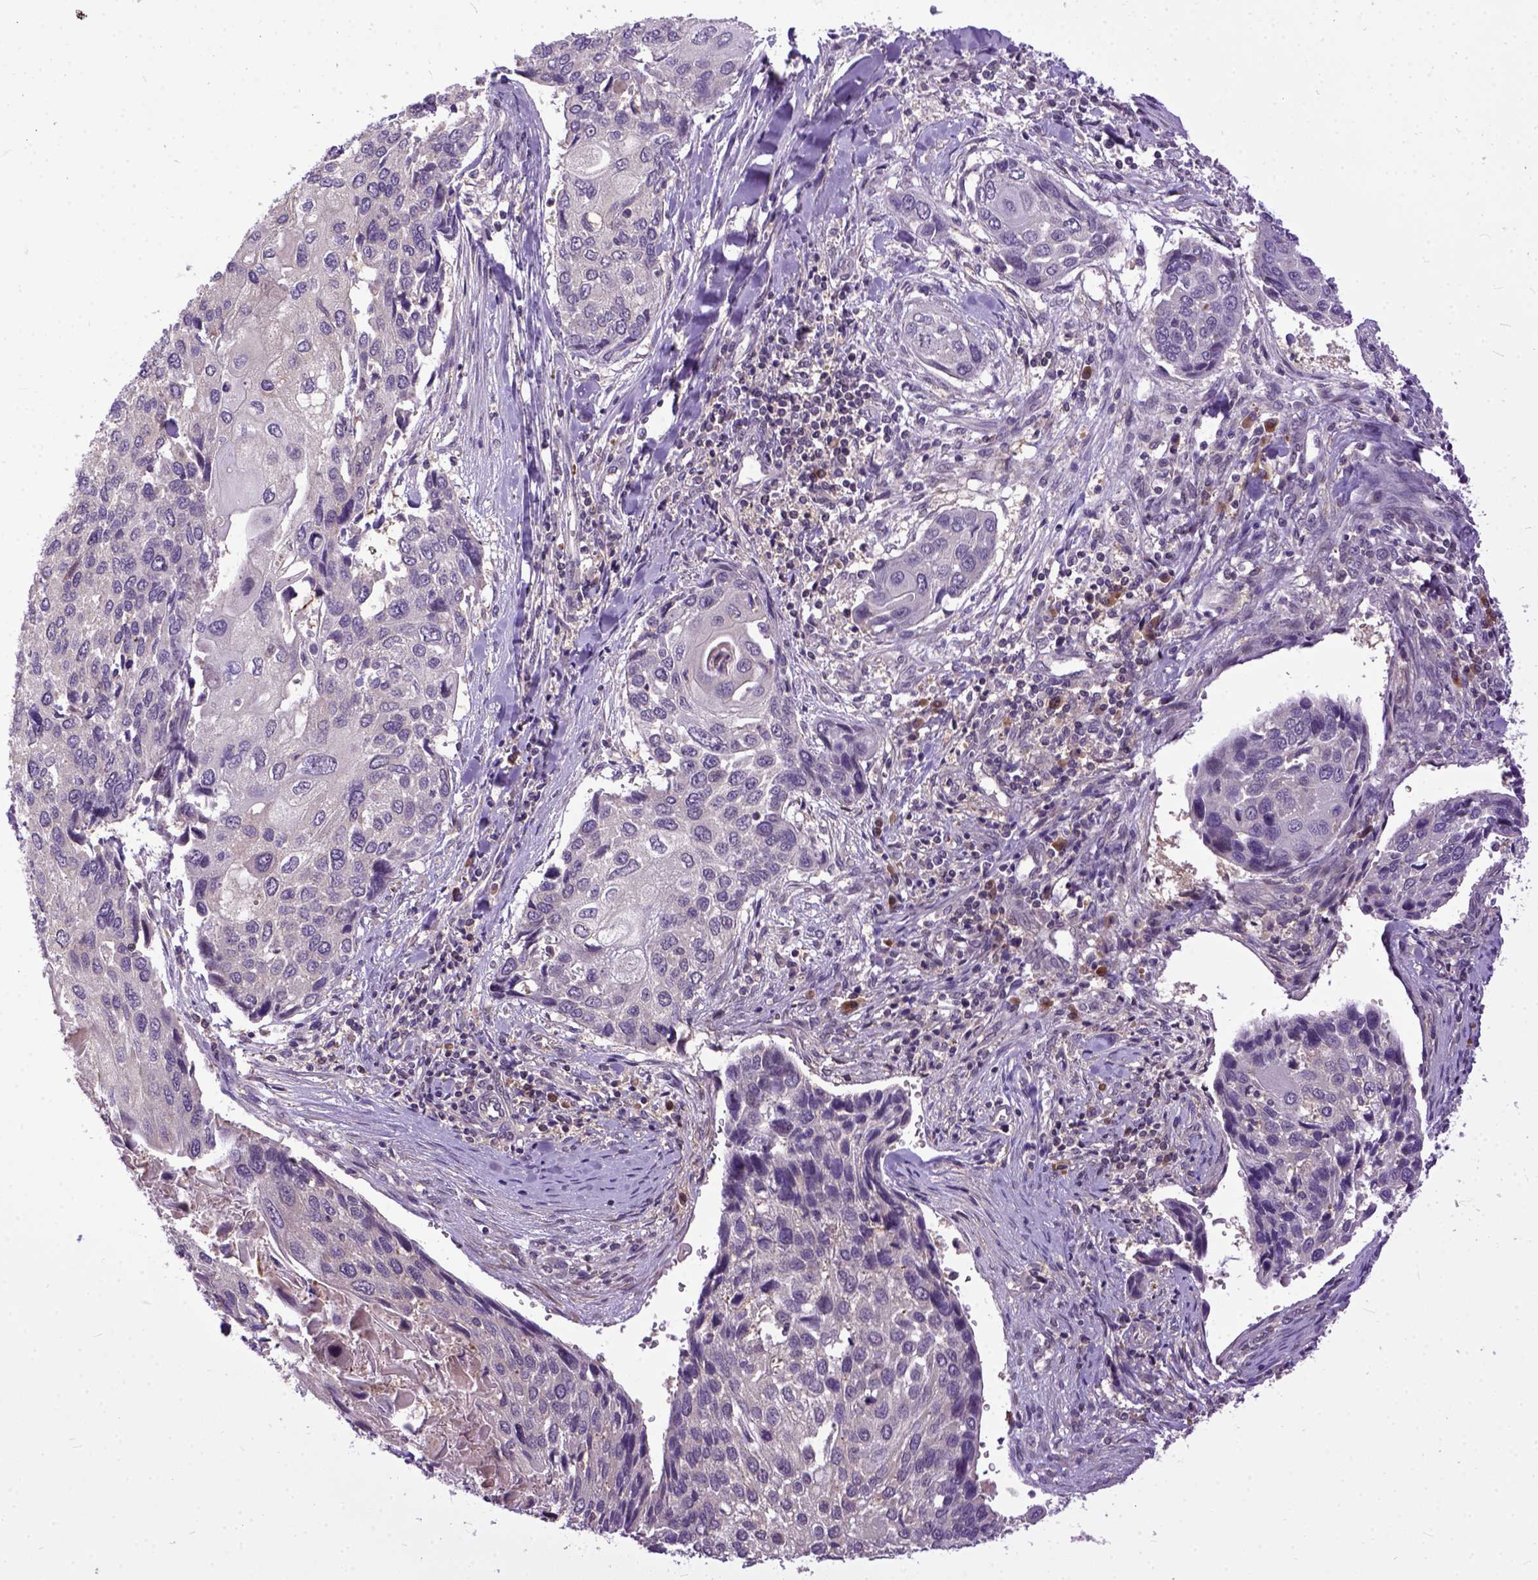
{"staining": {"intensity": "negative", "quantity": "none", "location": "none"}, "tissue": "lung cancer", "cell_type": "Tumor cells", "image_type": "cancer", "snomed": [{"axis": "morphology", "description": "Squamous cell carcinoma, NOS"}, {"axis": "morphology", "description": "Squamous cell carcinoma, metastatic, NOS"}, {"axis": "topography", "description": "Lung"}], "caption": "High magnification brightfield microscopy of lung squamous cell carcinoma stained with DAB (brown) and counterstained with hematoxylin (blue): tumor cells show no significant positivity.", "gene": "CPNE1", "patient": {"sex": "male", "age": 63}}